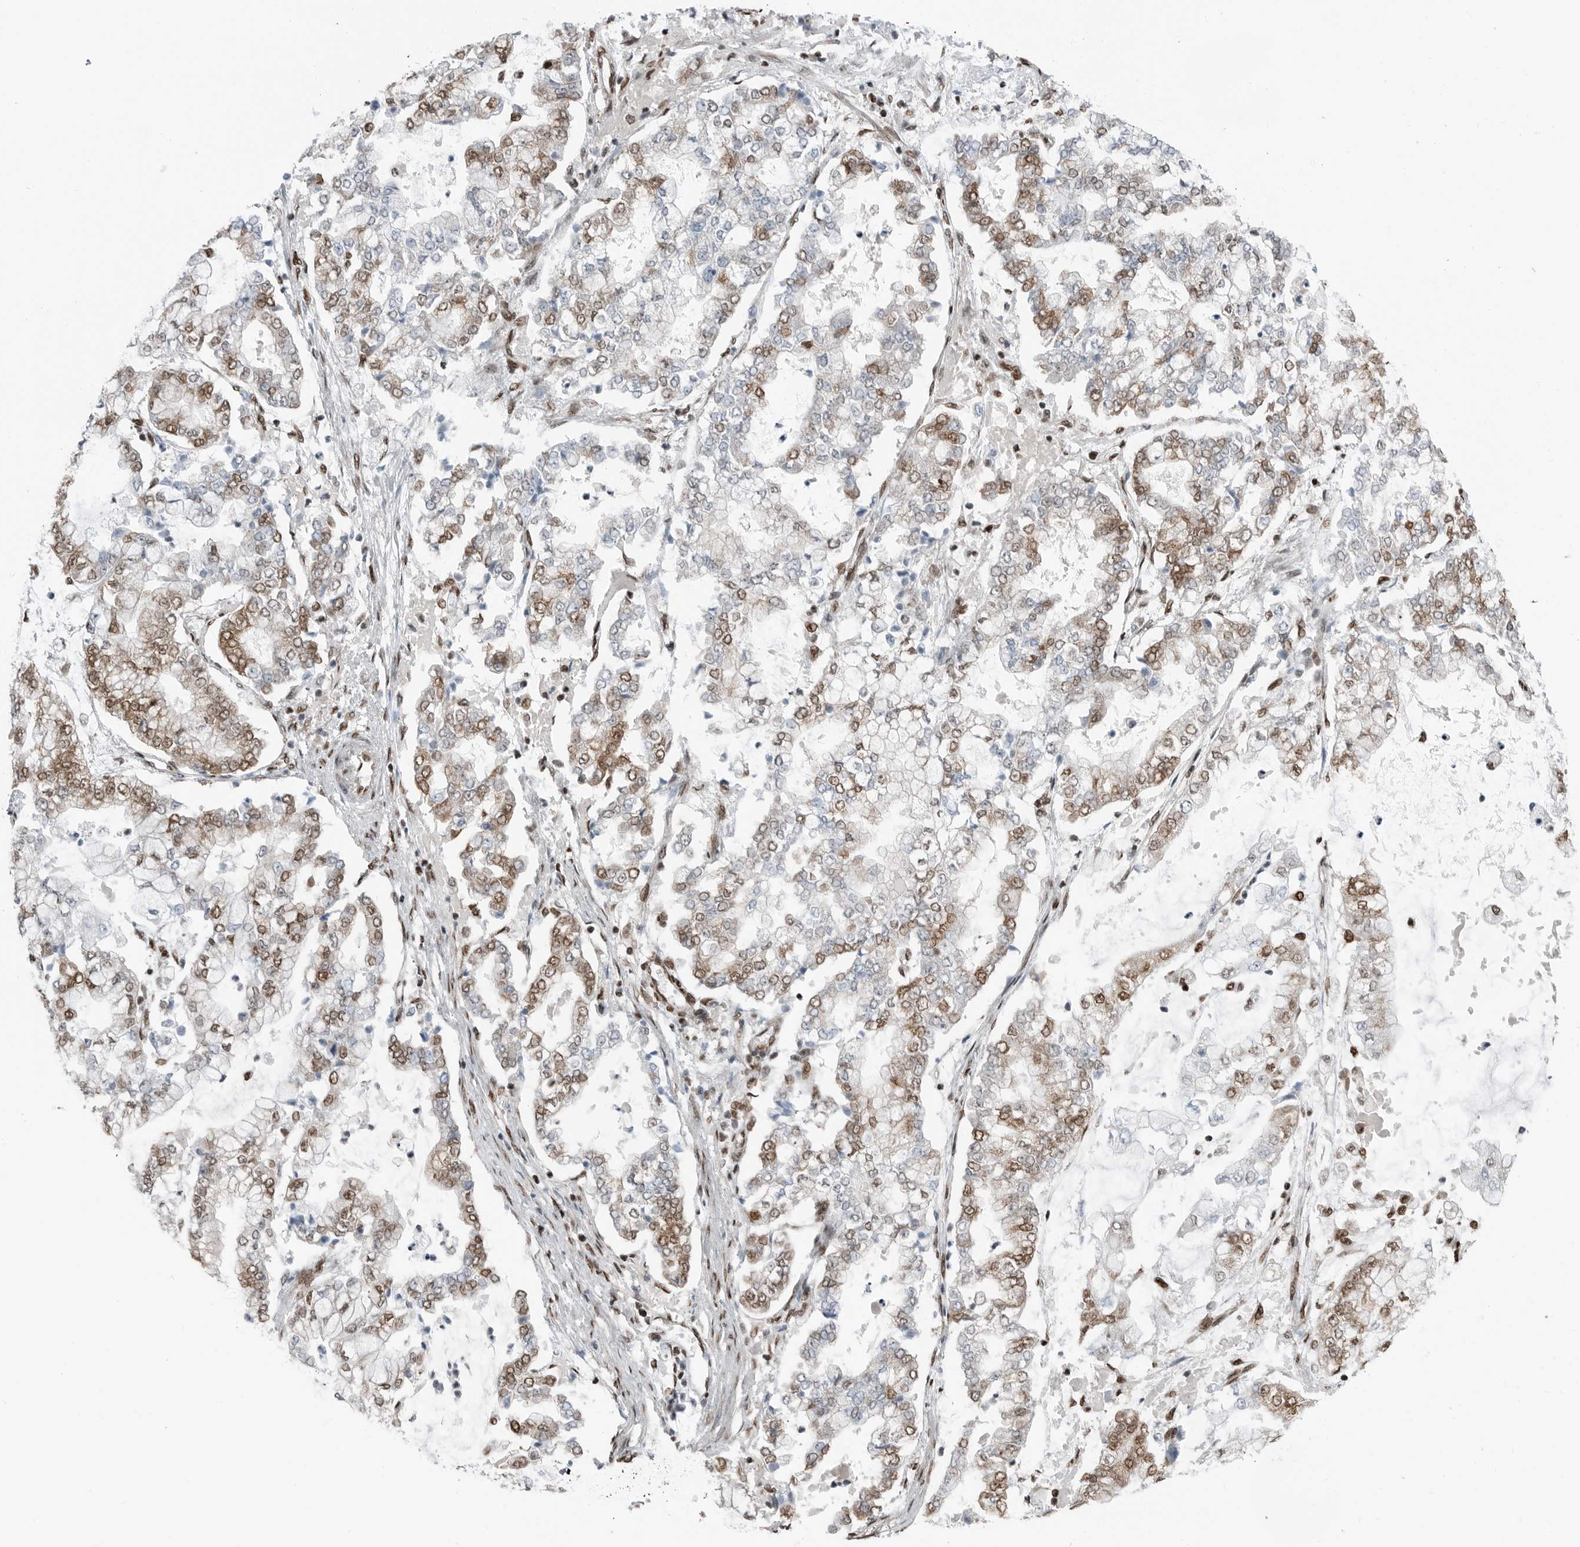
{"staining": {"intensity": "weak", "quantity": "25%-75%", "location": "nuclear"}, "tissue": "stomach cancer", "cell_type": "Tumor cells", "image_type": "cancer", "snomed": [{"axis": "morphology", "description": "Adenocarcinoma, NOS"}, {"axis": "topography", "description": "Stomach"}], "caption": "Adenocarcinoma (stomach) was stained to show a protein in brown. There is low levels of weak nuclear staining in approximately 25%-75% of tumor cells.", "gene": "BLZF1", "patient": {"sex": "male", "age": 76}}